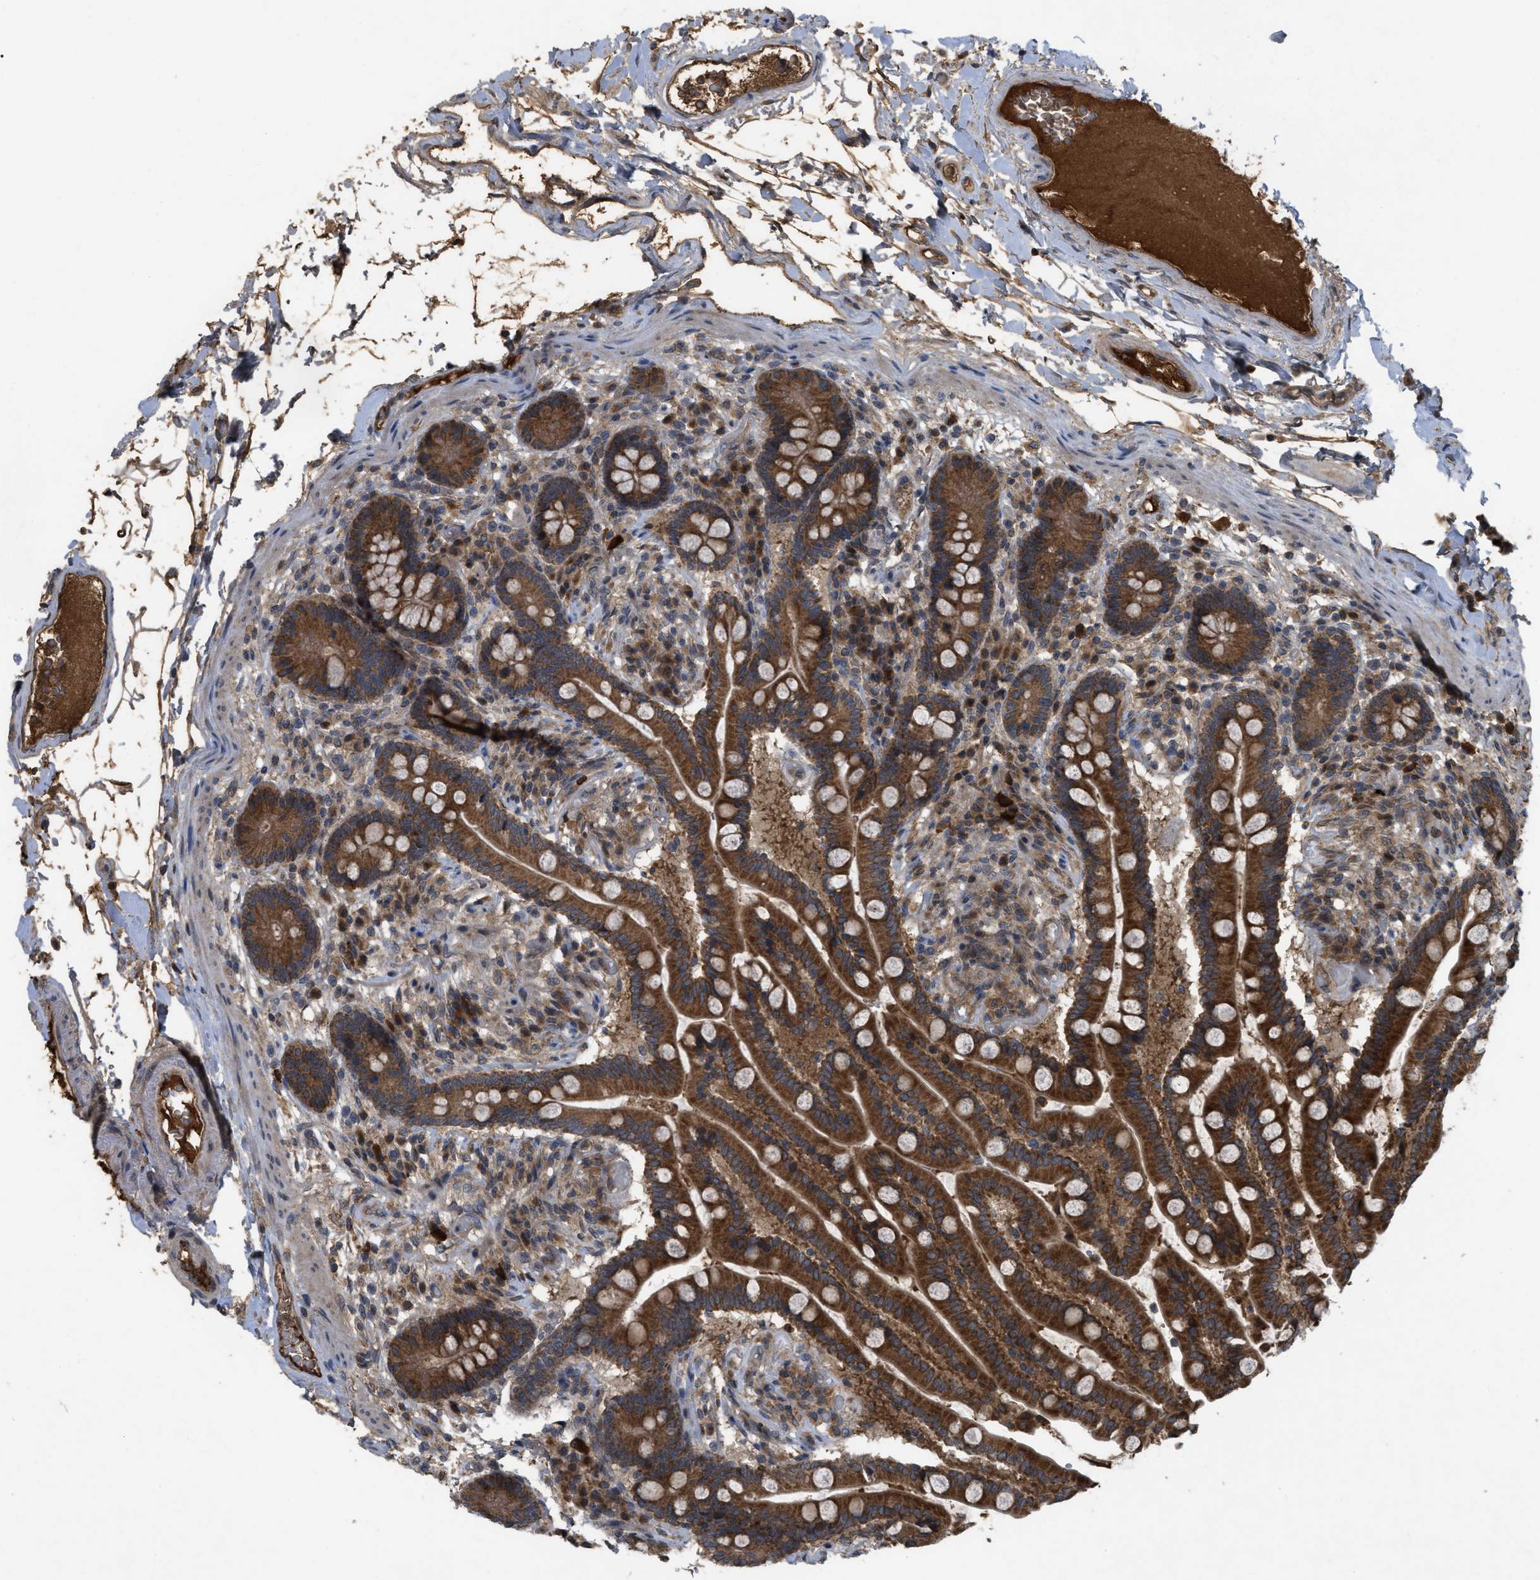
{"staining": {"intensity": "moderate", "quantity": ">75%", "location": "cytoplasmic/membranous"}, "tissue": "colon", "cell_type": "Endothelial cells", "image_type": "normal", "snomed": [{"axis": "morphology", "description": "Normal tissue, NOS"}, {"axis": "topography", "description": "Colon"}], "caption": "IHC (DAB (3,3'-diaminobenzidine)) staining of normal human colon exhibits moderate cytoplasmic/membranous protein positivity in approximately >75% of endothelial cells.", "gene": "RAB2A", "patient": {"sex": "male", "age": 73}}